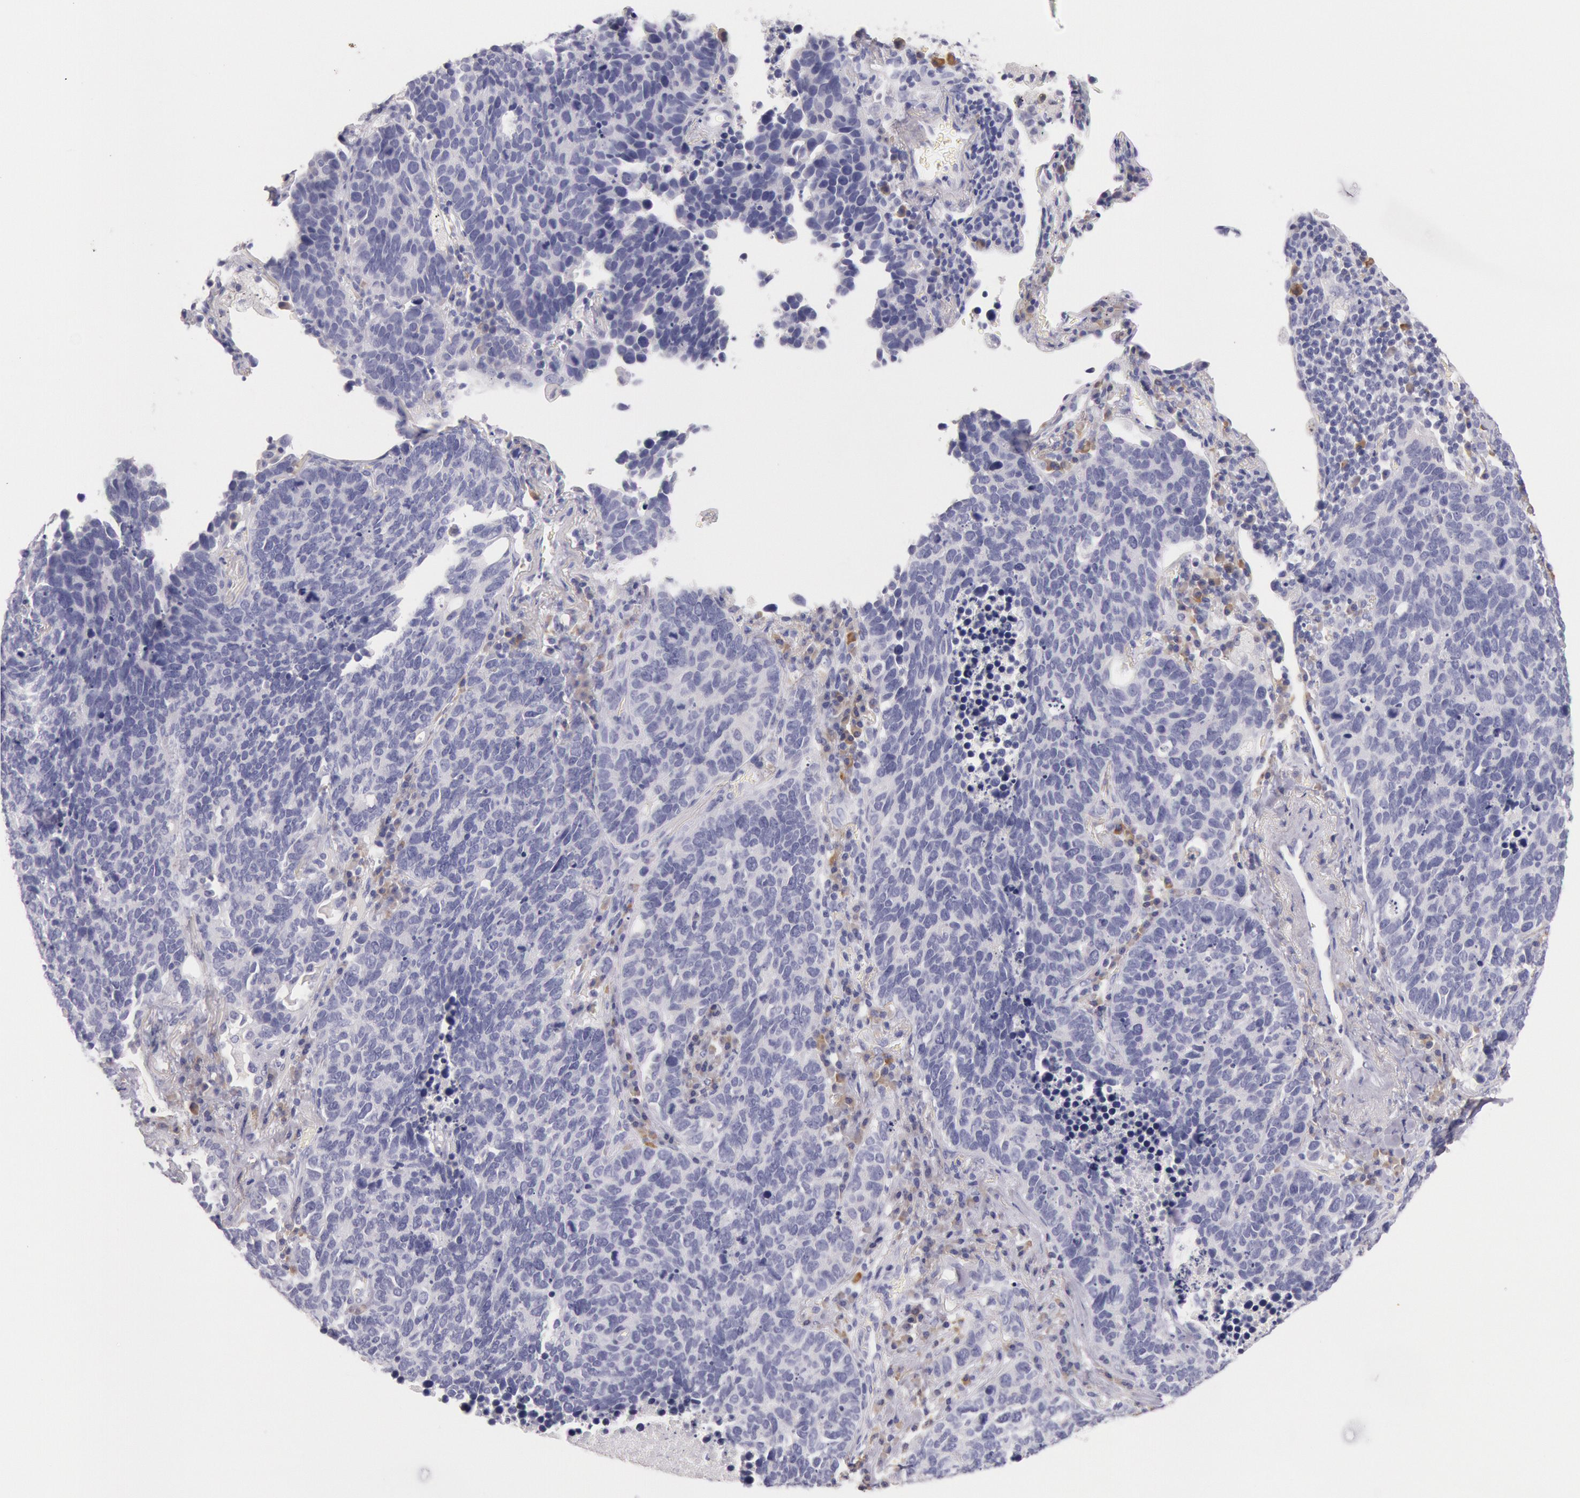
{"staining": {"intensity": "negative", "quantity": "none", "location": "none"}, "tissue": "lung cancer", "cell_type": "Tumor cells", "image_type": "cancer", "snomed": [{"axis": "morphology", "description": "Neoplasm, malignant, NOS"}, {"axis": "topography", "description": "Lung"}], "caption": "An immunohistochemistry micrograph of lung cancer is shown. There is no staining in tumor cells of lung cancer. Brightfield microscopy of IHC stained with DAB (brown) and hematoxylin (blue), captured at high magnification.", "gene": "EGFR", "patient": {"sex": "female", "age": 75}}